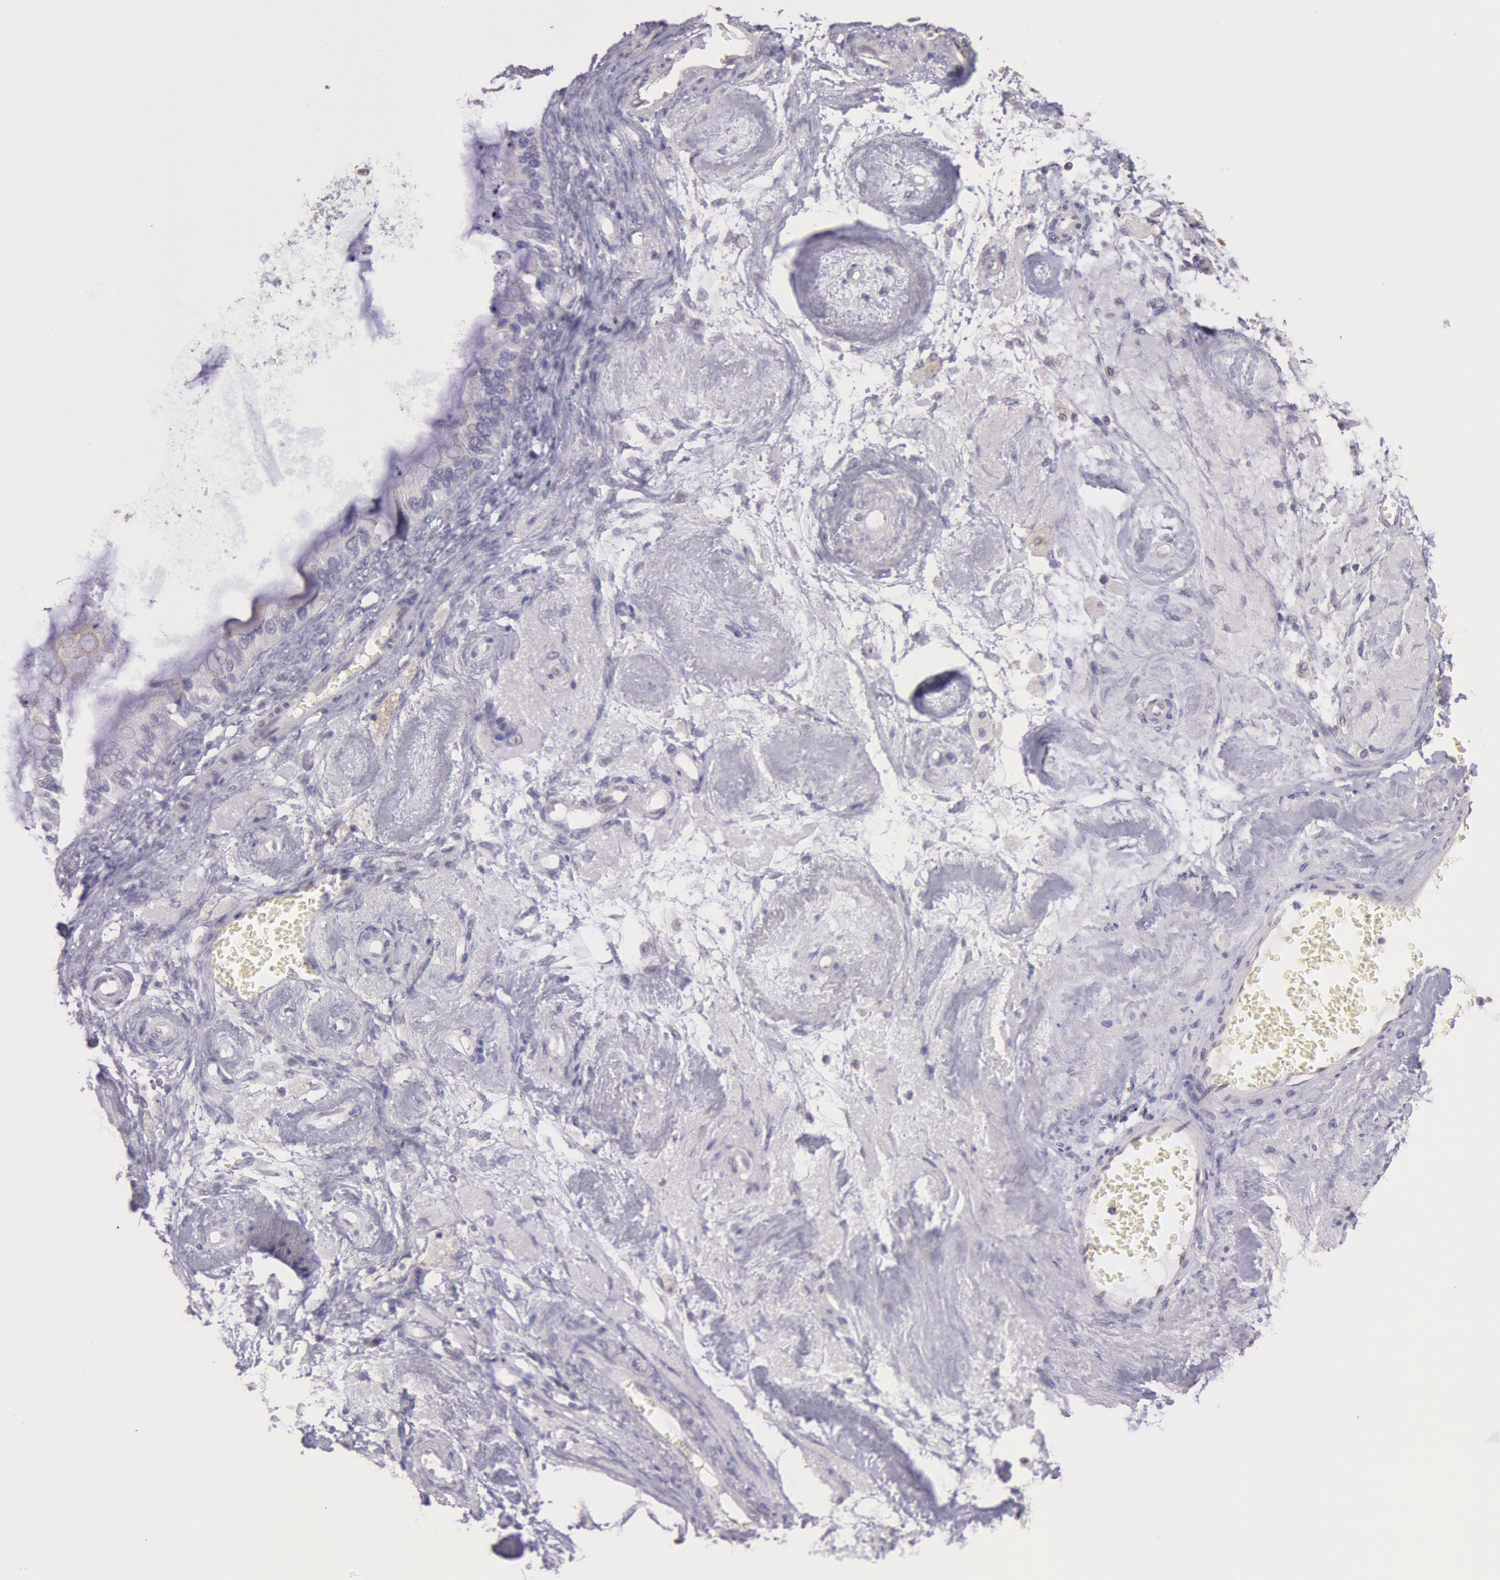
{"staining": {"intensity": "negative", "quantity": "none", "location": "none"}, "tissue": "ovarian cancer", "cell_type": "Tumor cells", "image_type": "cancer", "snomed": [{"axis": "morphology", "description": "Cystadenocarcinoma, mucinous, NOS"}, {"axis": "topography", "description": "Ovary"}], "caption": "DAB (3,3'-diaminobenzidine) immunohistochemical staining of mucinous cystadenocarcinoma (ovarian) demonstrates no significant expression in tumor cells.", "gene": "FRMD6", "patient": {"sex": "female", "age": 57}}